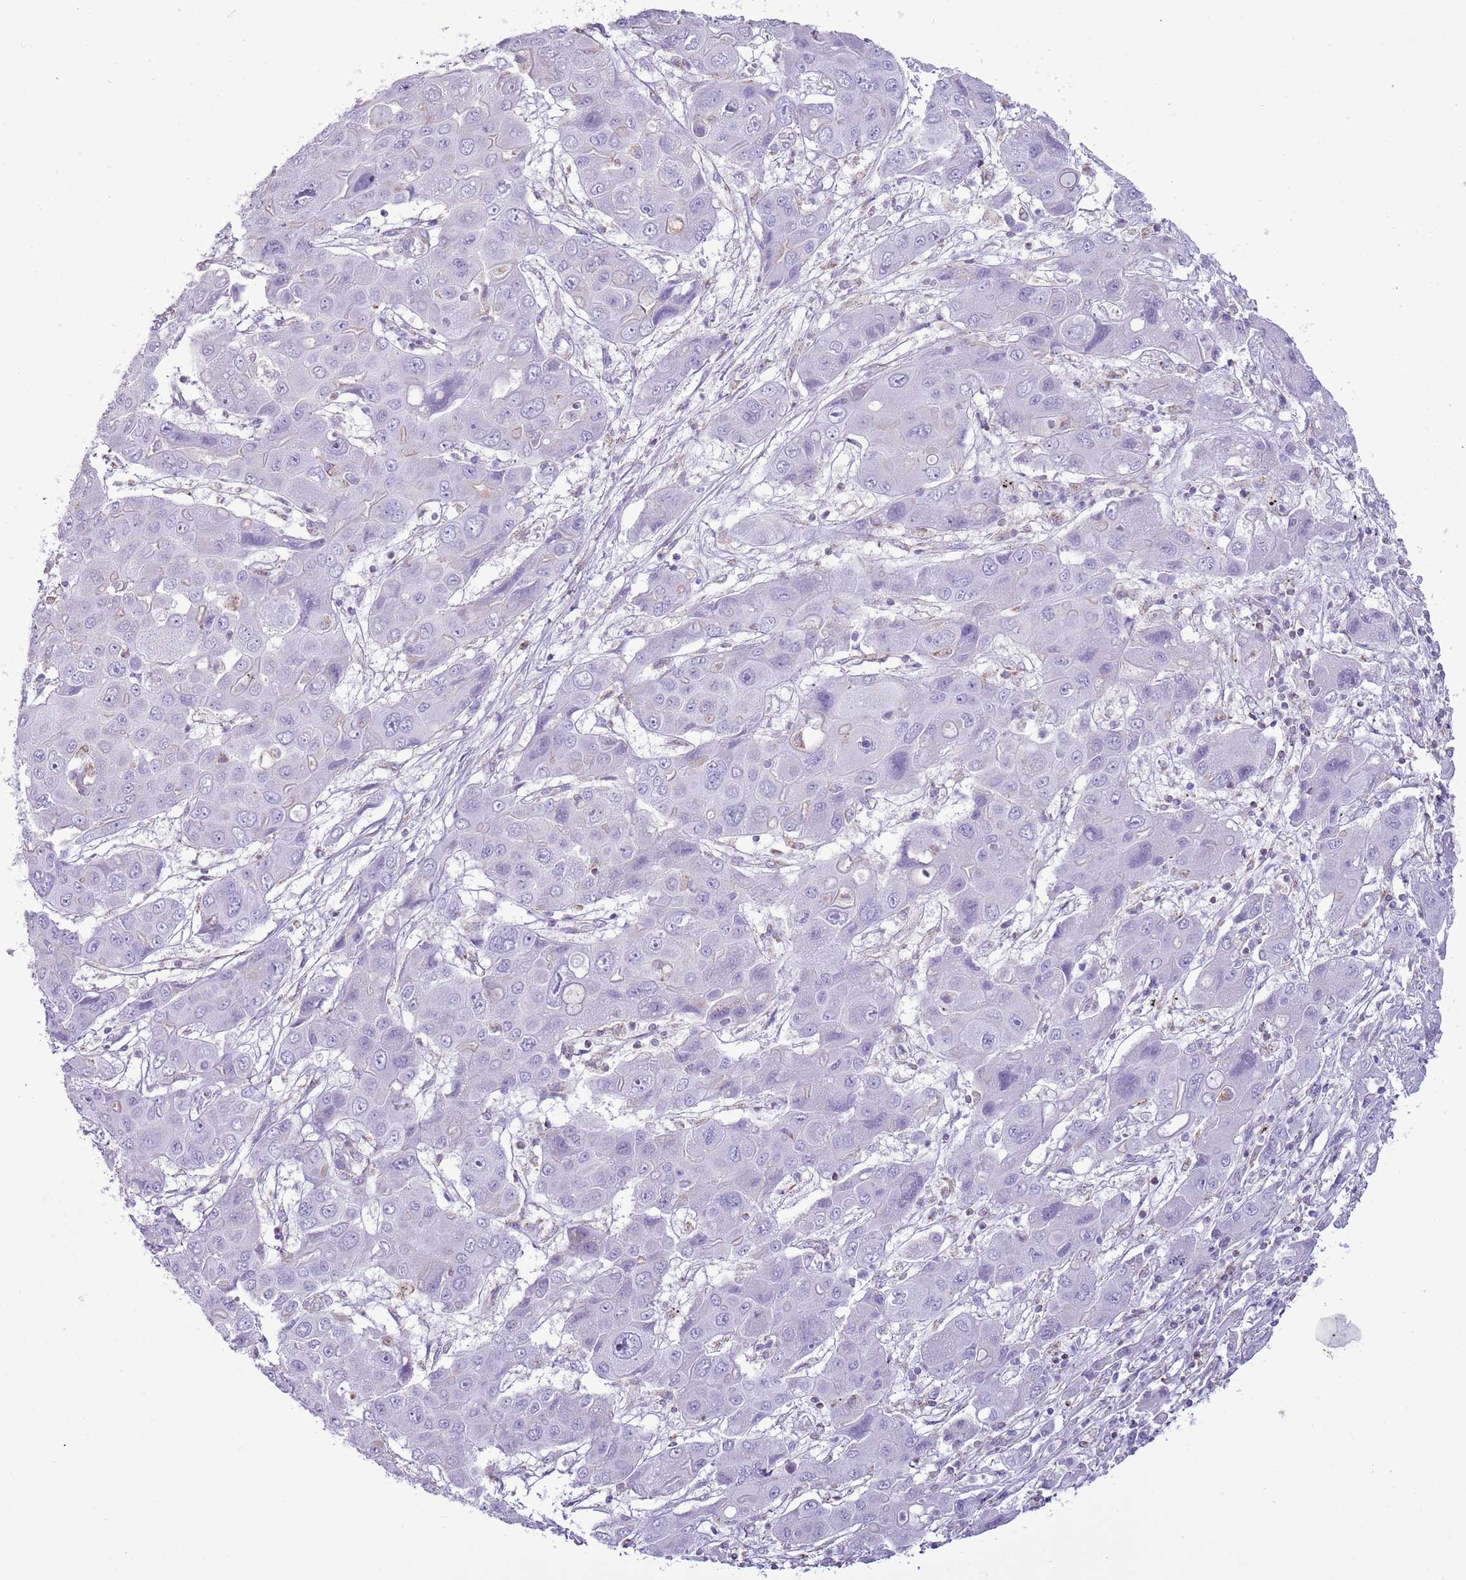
{"staining": {"intensity": "negative", "quantity": "none", "location": "none"}, "tissue": "liver cancer", "cell_type": "Tumor cells", "image_type": "cancer", "snomed": [{"axis": "morphology", "description": "Cholangiocarcinoma"}, {"axis": "topography", "description": "Liver"}], "caption": "Immunohistochemistry (IHC) histopathology image of neoplastic tissue: human liver cholangiocarcinoma stained with DAB exhibits no significant protein positivity in tumor cells.", "gene": "SLC23A1", "patient": {"sex": "male", "age": 67}}